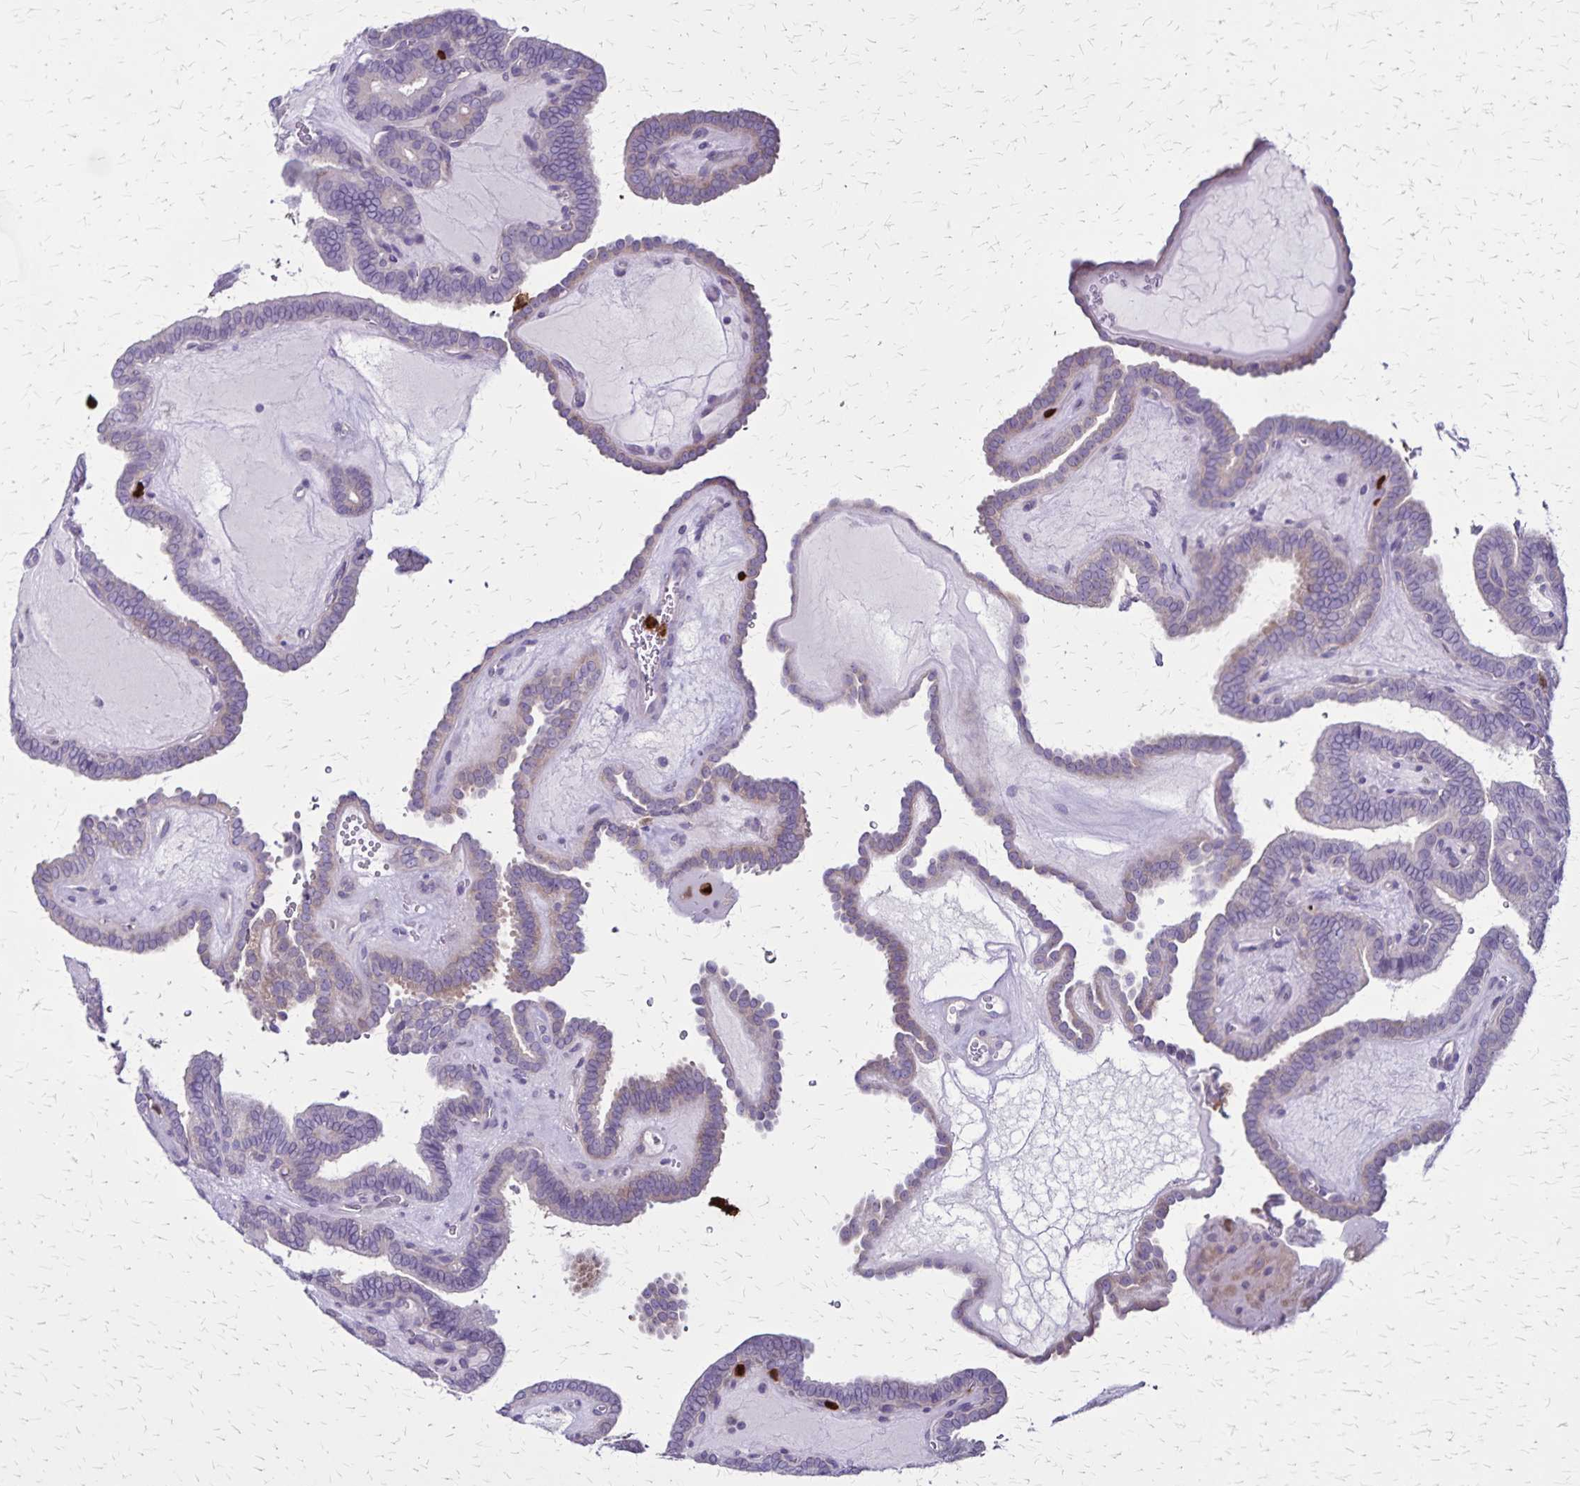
{"staining": {"intensity": "negative", "quantity": "none", "location": "none"}, "tissue": "thyroid cancer", "cell_type": "Tumor cells", "image_type": "cancer", "snomed": [{"axis": "morphology", "description": "Papillary adenocarcinoma, NOS"}, {"axis": "topography", "description": "Thyroid gland"}], "caption": "Immunohistochemical staining of human papillary adenocarcinoma (thyroid) reveals no significant expression in tumor cells. (DAB immunohistochemistry with hematoxylin counter stain).", "gene": "ULBP3", "patient": {"sex": "female", "age": 21}}